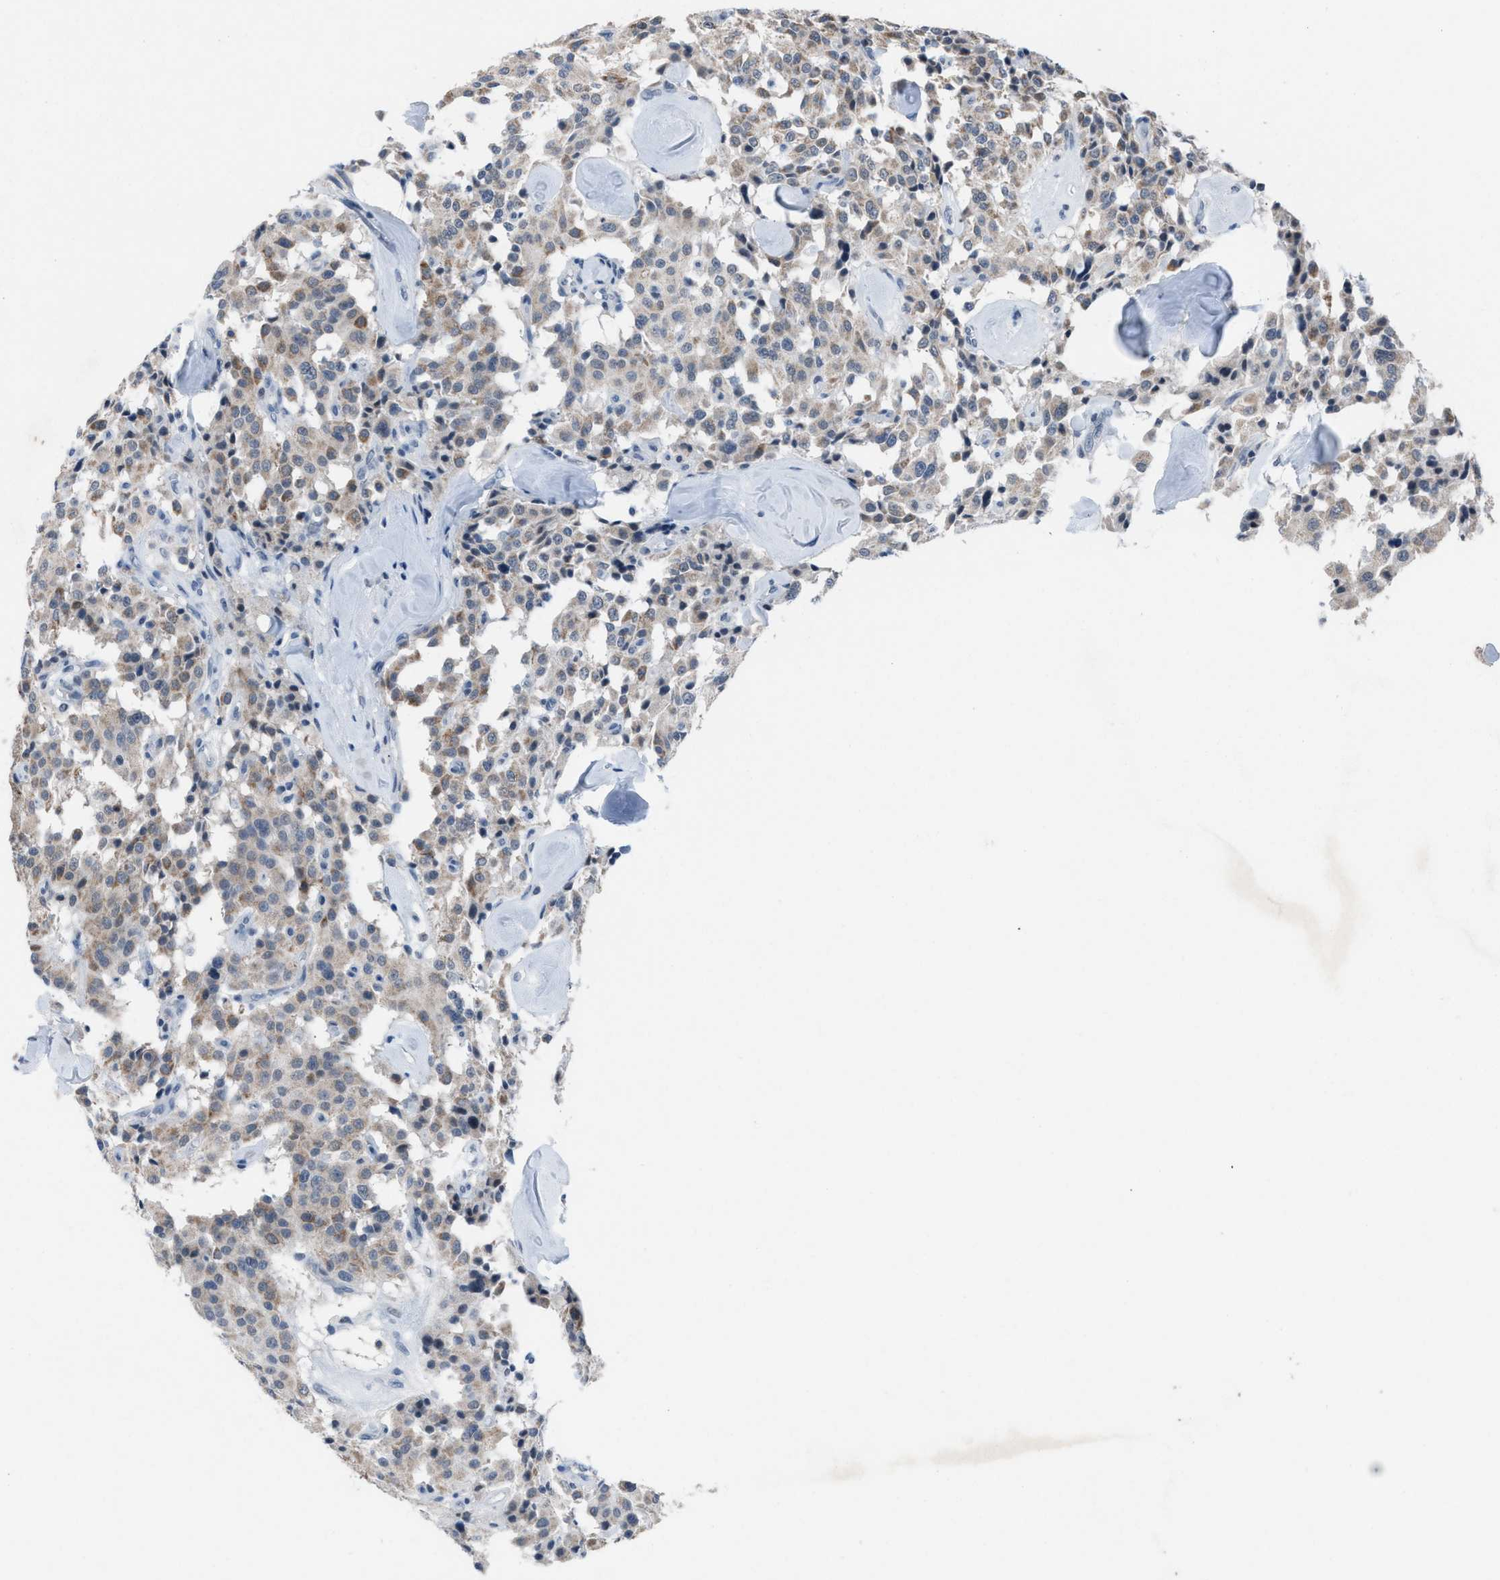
{"staining": {"intensity": "moderate", "quantity": "25%-75%", "location": "cytoplasmic/membranous"}, "tissue": "carcinoid", "cell_type": "Tumor cells", "image_type": "cancer", "snomed": [{"axis": "morphology", "description": "Carcinoid, malignant, NOS"}, {"axis": "topography", "description": "Lung"}], "caption": "IHC image of neoplastic tissue: carcinoid (malignant) stained using immunohistochemistry (IHC) exhibits medium levels of moderate protein expression localized specifically in the cytoplasmic/membranous of tumor cells, appearing as a cytoplasmic/membranous brown color.", "gene": "ANAPC11", "patient": {"sex": "male", "age": 30}}